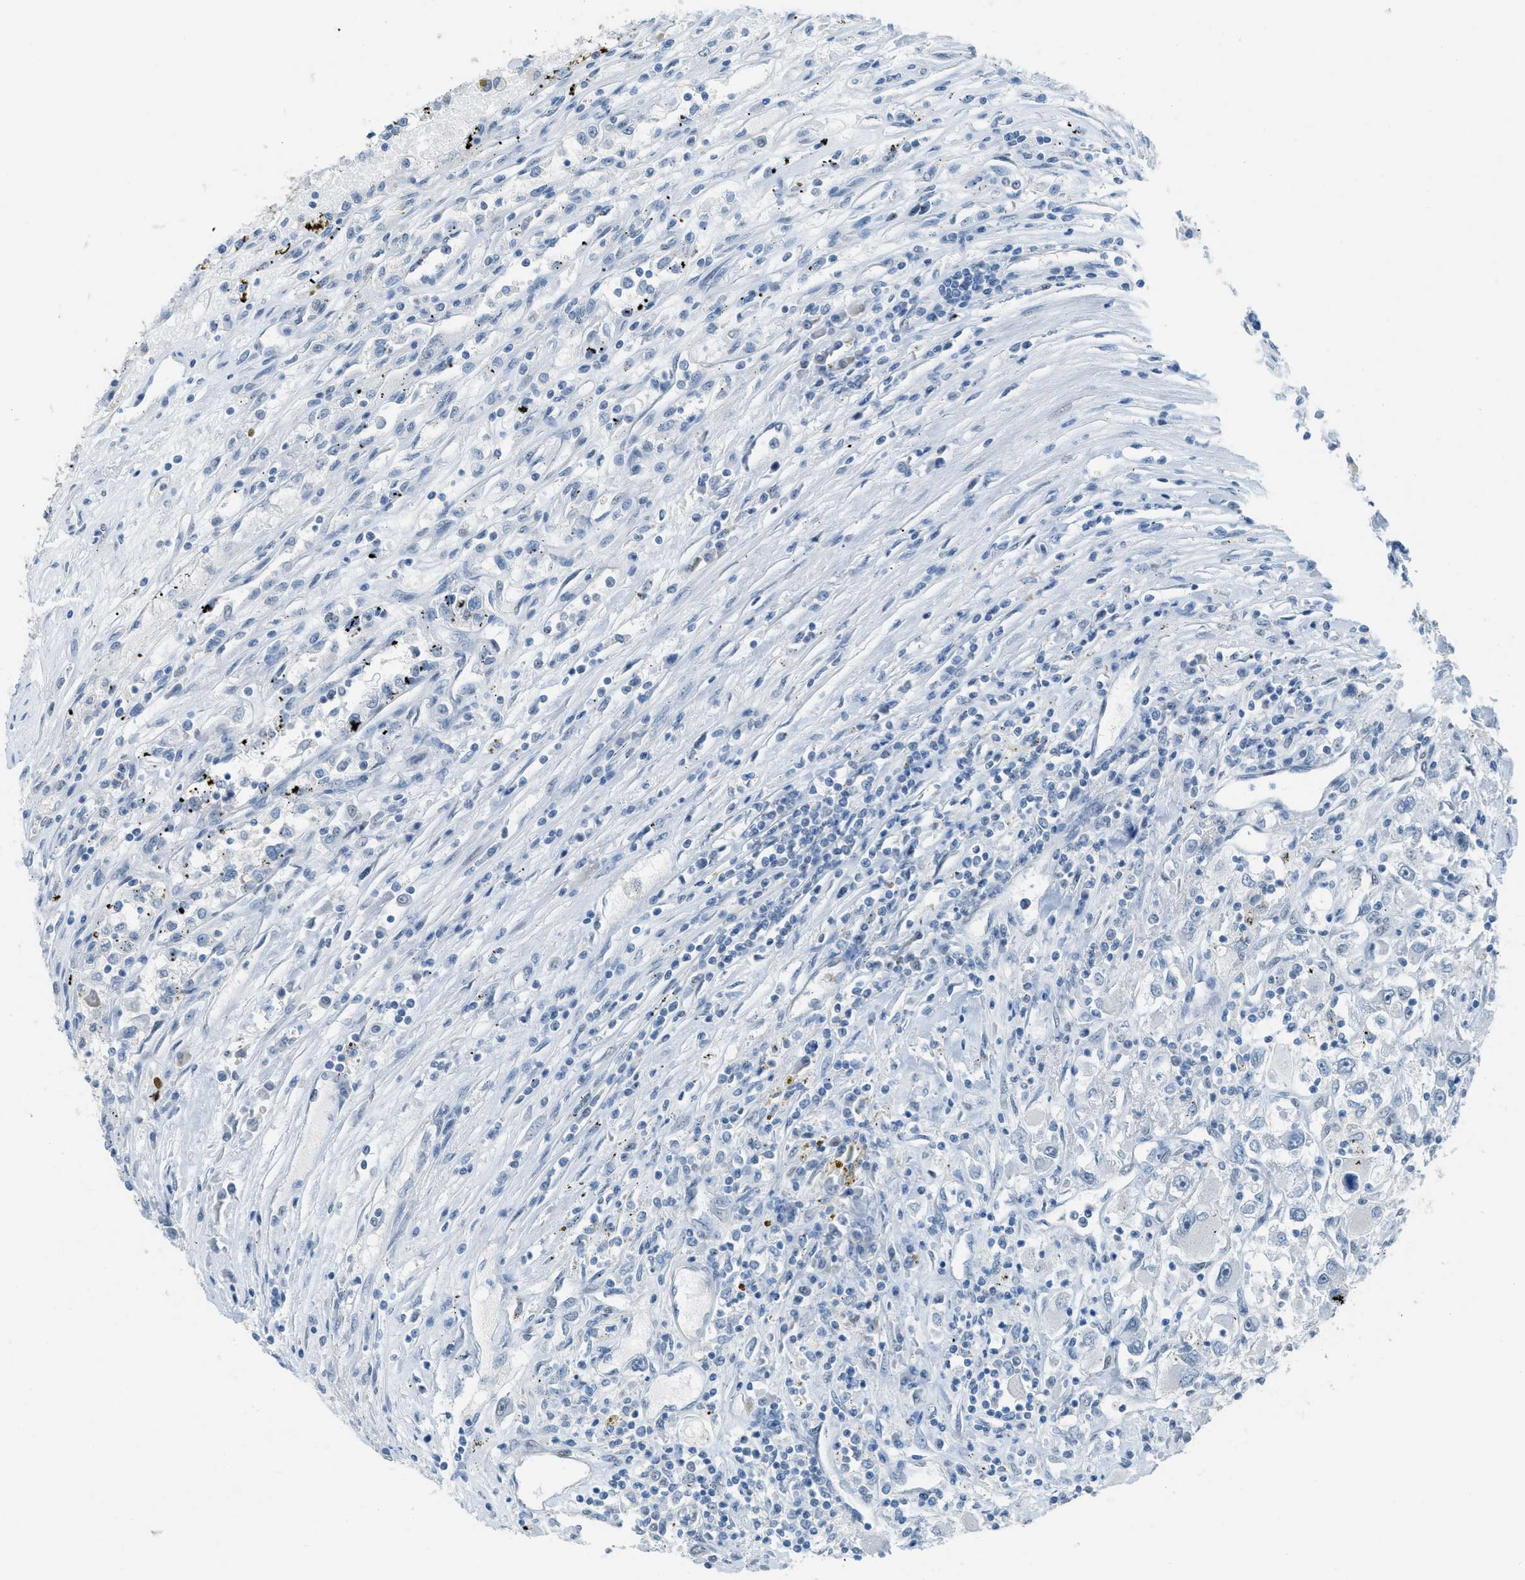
{"staining": {"intensity": "negative", "quantity": "none", "location": "none"}, "tissue": "renal cancer", "cell_type": "Tumor cells", "image_type": "cancer", "snomed": [{"axis": "morphology", "description": "Adenocarcinoma, NOS"}, {"axis": "topography", "description": "Kidney"}], "caption": "A photomicrograph of human renal adenocarcinoma is negative for staining in tumor cells.", "gene": "TTC13", "patient": {"sex": "female", "age": 52}}